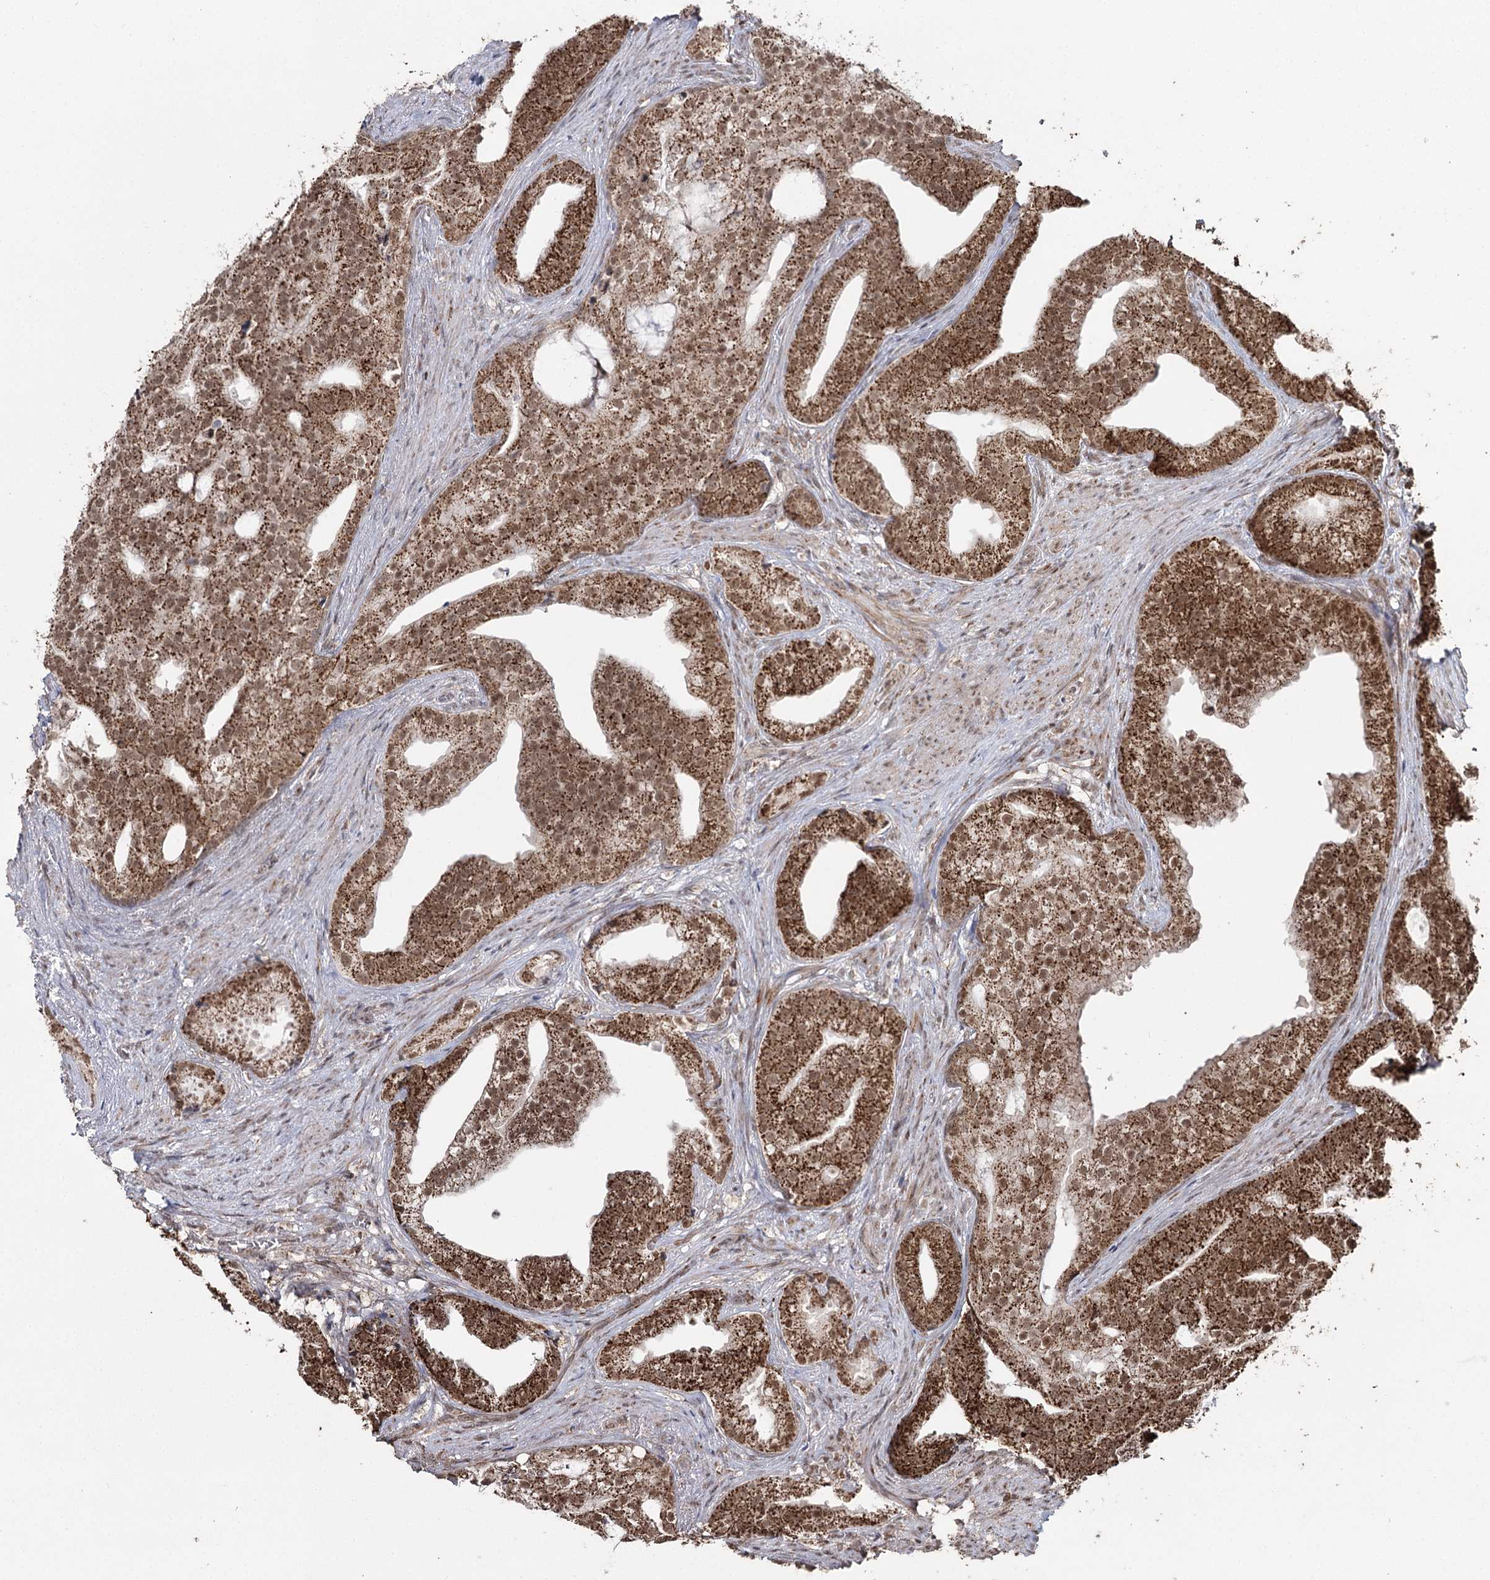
{"staining": {"intensity": "strong", "quantity": ">75%", "location": "cytoplasmic/membranous,nuclear"}, "tissue": "prostate cancer", "cell_type": "Tumor cells", "image_type": "cancer", "snomed": [{"axis": "morphology", "description": "Adenocarcinoma, Low grade"}, {"axis": "topography", "description": "Prostate"}], "caption": "Strong cytoplasmic/membranous and nuclear staining for a protein is present in approximately >75% of tumor cells of prostate cancer (adenocarcinoma (low-grade)) using immunohistochemistry.", "gene": "PDHX", "patient": {"sex": "male", "age": 71}}